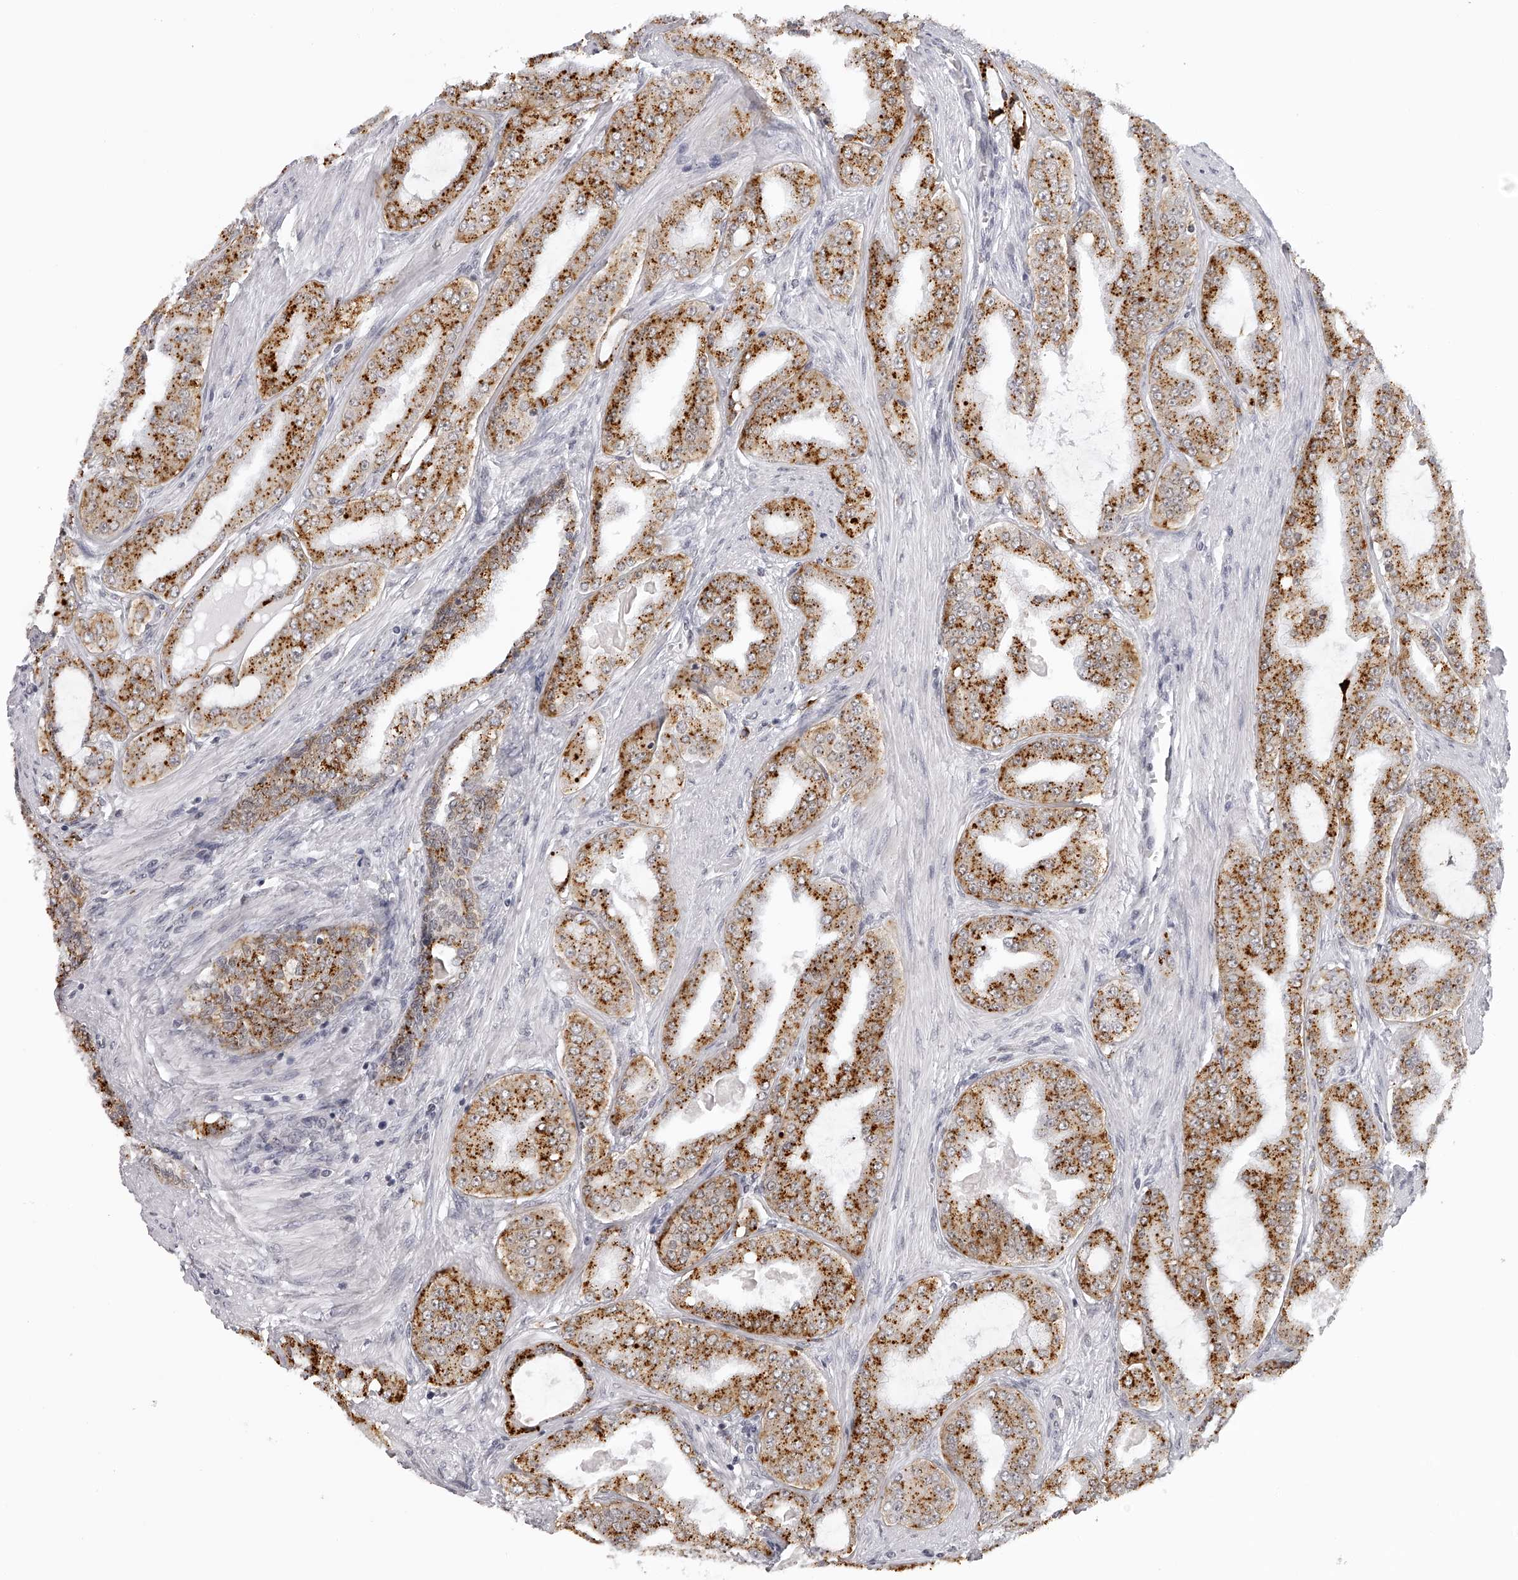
{"staining": {"intensity": "strong", "quantity": ">75%", "location": "cytoplasmic/membranous"}, "tissue": "prostate cancer", "cell_type": "Tumor cells", "image_type": "cancer", "snomed": [{"axis": "morphology", "description": "Adenocarcinoma, High grade"}, {"axis": "topography", "description": "Prostate"}], "caption": "Protein expression analysis of human prostate high-grade adenocarcinoma reveals strong cytoplasmic/membranous staining in approximately >75% of tumor cells. (brown staining indicates protein expression, while blue staining denotes nuclei).", "gene": "RNF220", "patient": {"sex": "male", "age": 60}}